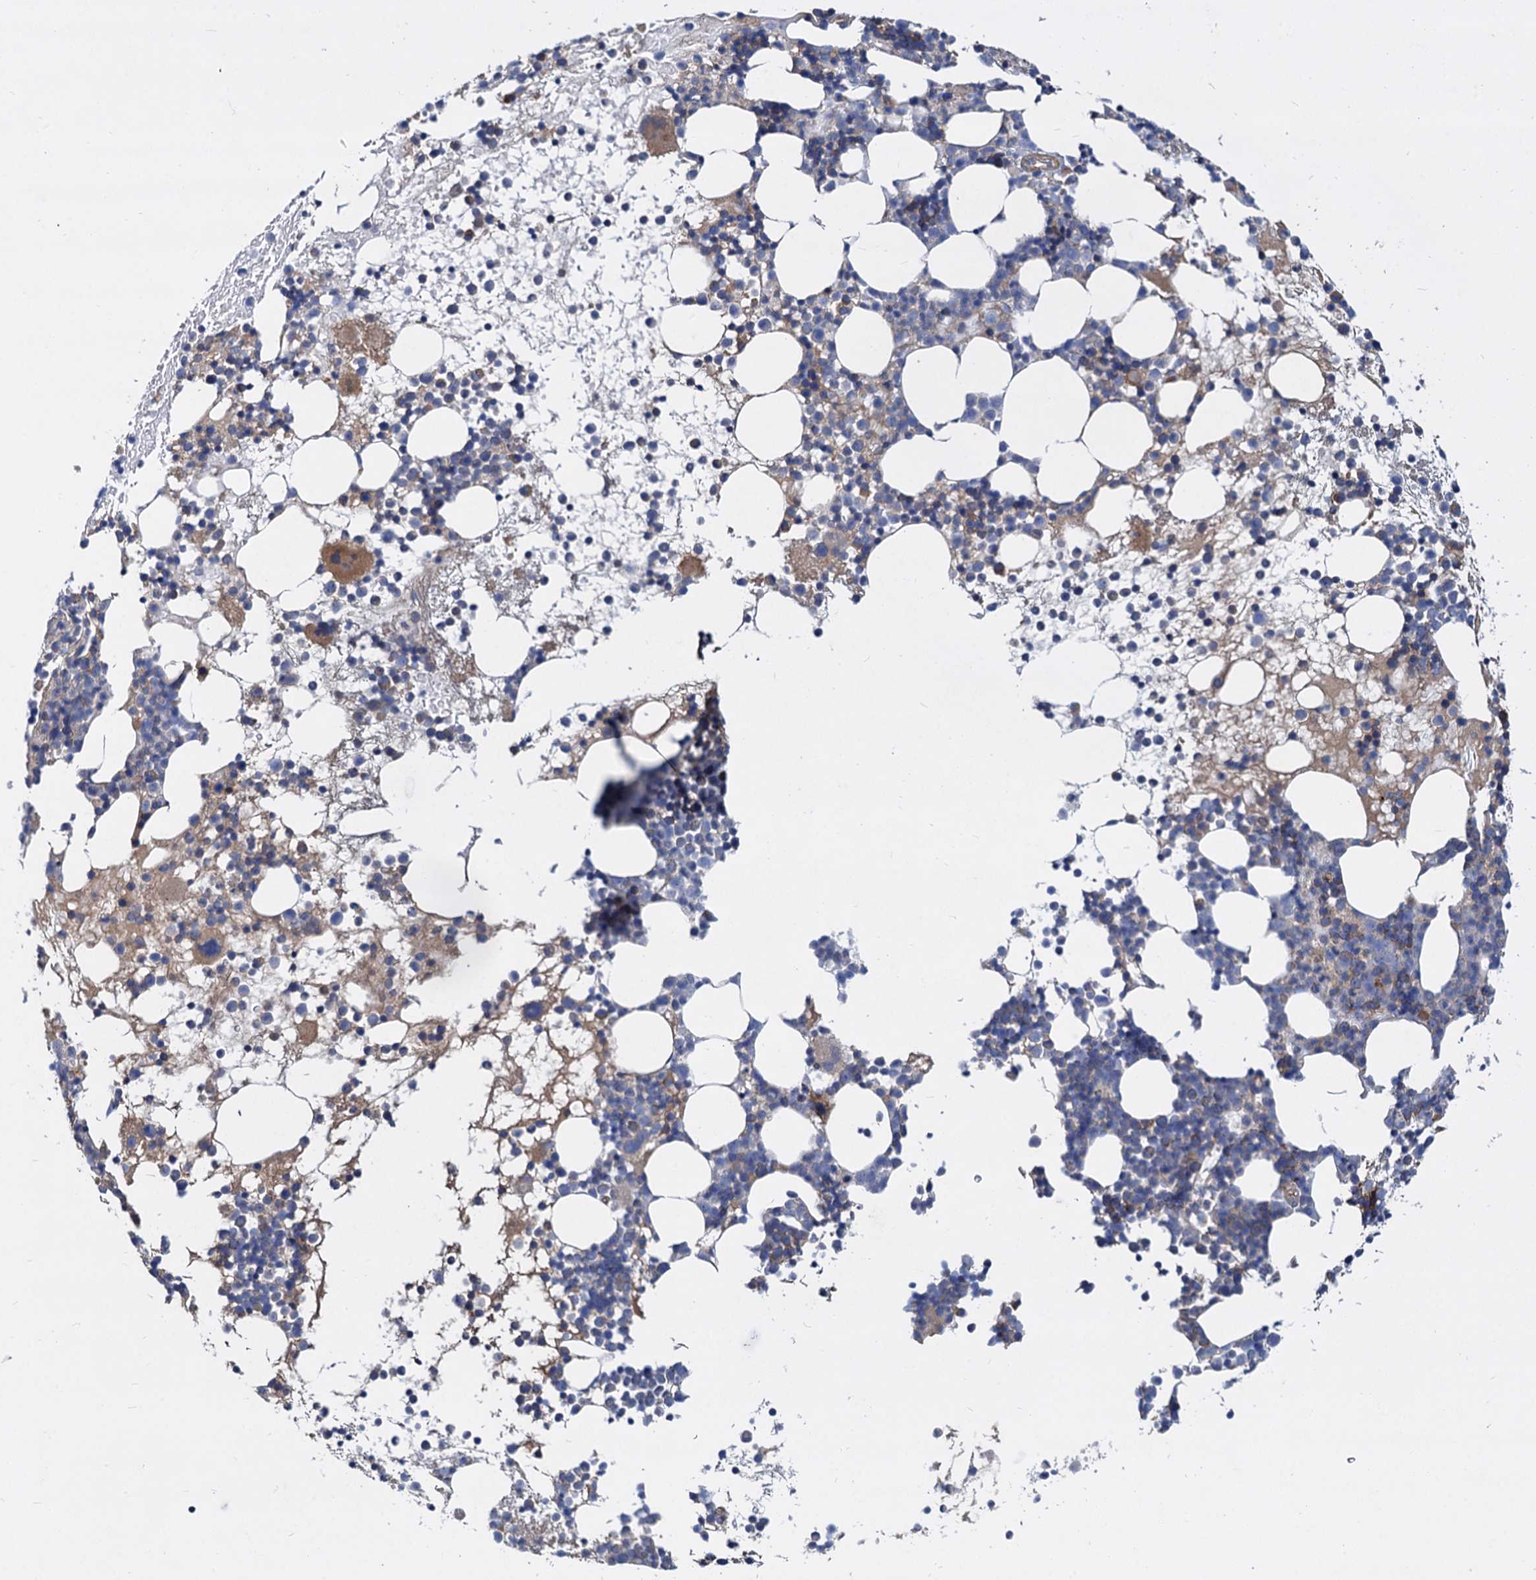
{"staining": {"intensity": "moderate", "quantity": "<25%", "location": "cytoplasmic/membranous"}, "tissue": "bone marrow", "cell_type": "Hematopoietic cells", "image_type": "normal", "snomed": [{"axis": "morphology", "description": "Normal tissue, NOS"}, {"axis": "topography", "description": "Bone marrow"}], "caption": "This is an image of immunohistochemistry (IHC) staining of normal bone marrow, which shows moderate staining in the cytoplasmic/membranous of hematopoietic cells.", "gene": "ALKBH7", "patient": {"sex": "female", "age": 57}}